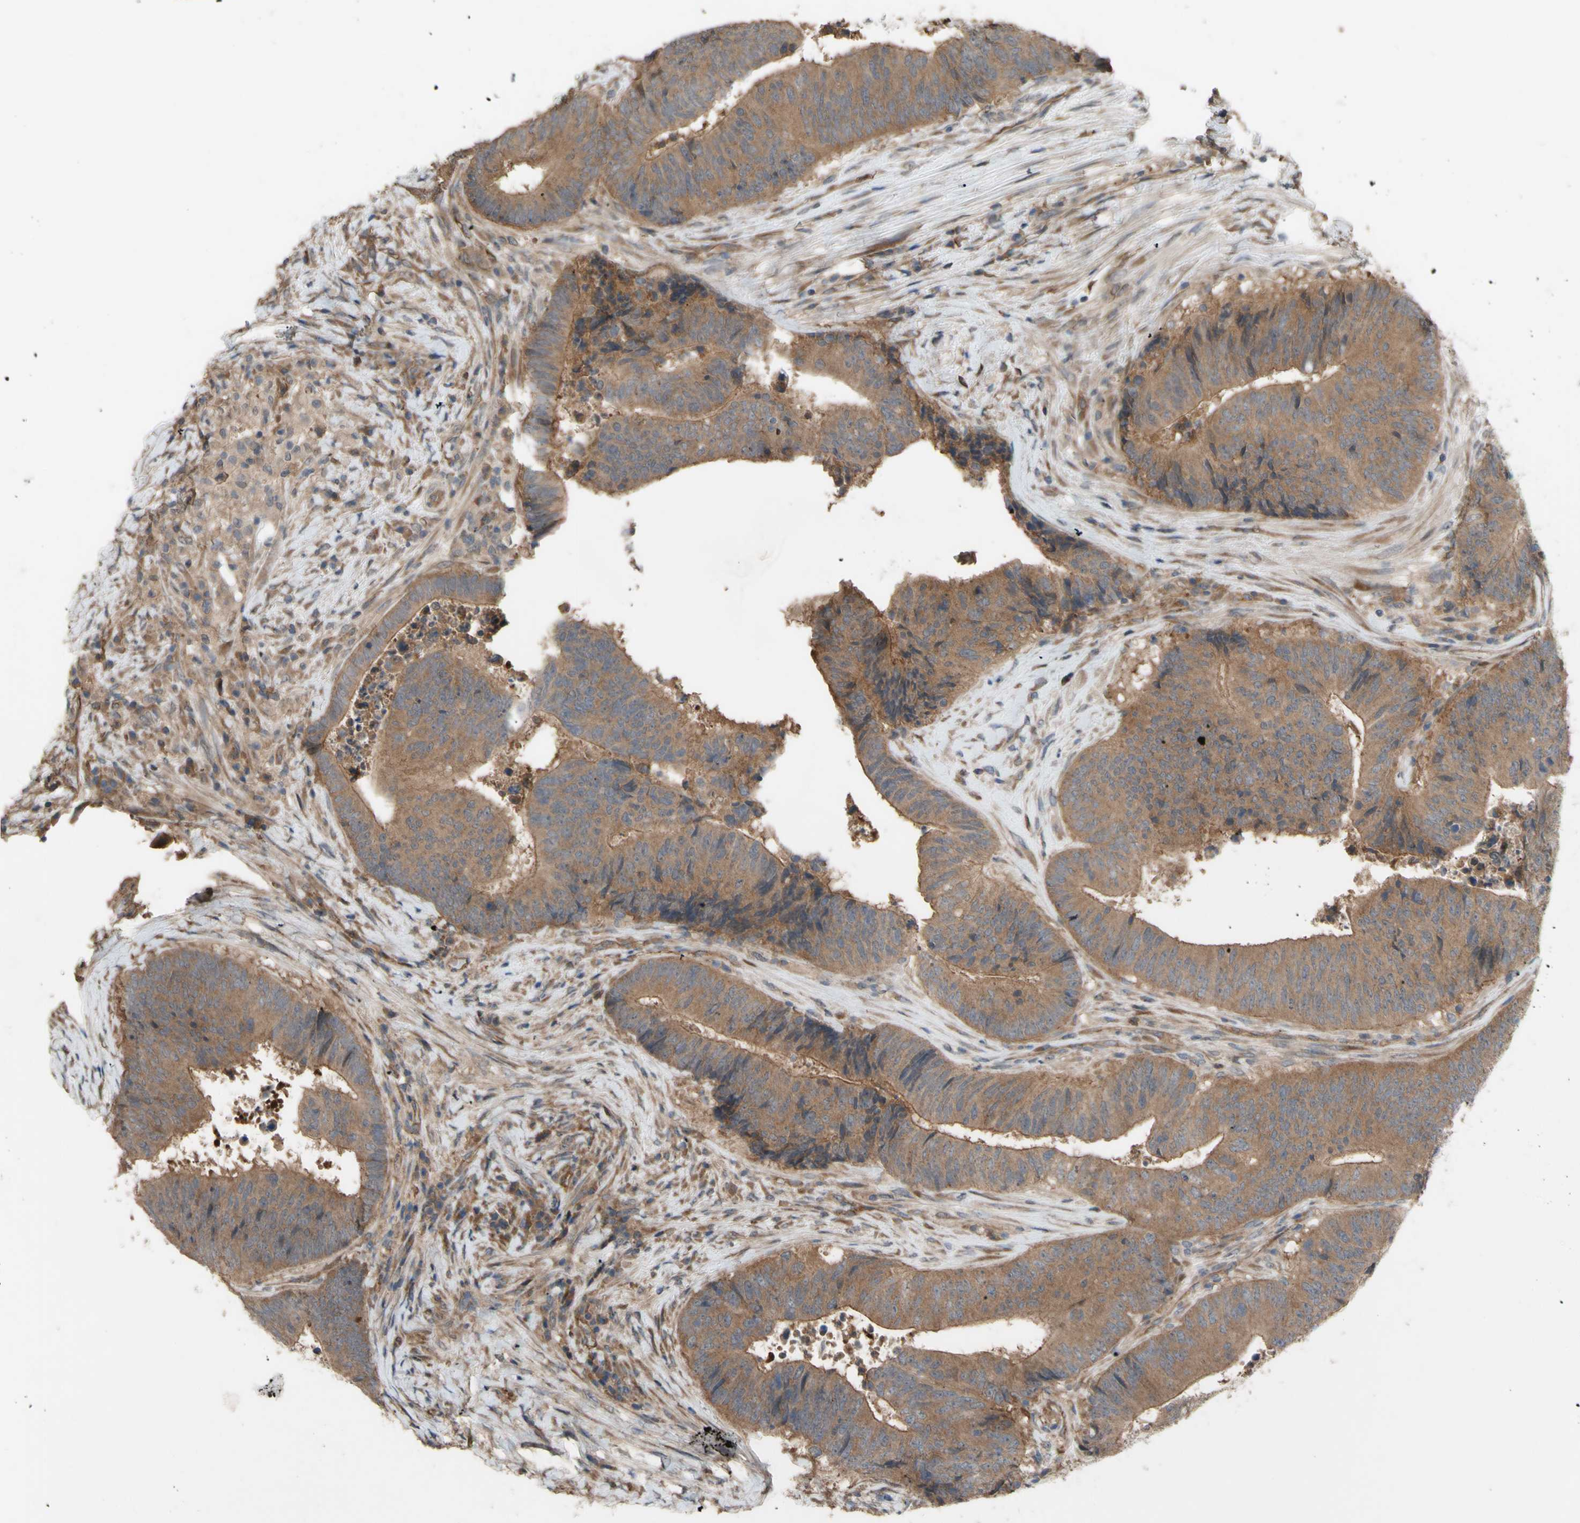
{"staining": {"intensity": "moderate", "quantity": ">75%", "location": "cytoplasmic/membranous"}, "tissue": "colorectal cancer", "cell_type": "Tumor cells", "image_type": "cancer", "snomed": [{"axis": "morphology", "description": "Adenocarcinoma, NOS"}, {"axis": "topography", "description": "Rectum"}], "caption": "This photomicrograph demonstrates immunohistochemistry staining of colorectal cancer, with medium moderate cytoplasmic/membranous staining in about >75% of tumor cells.", "gene": "SHROOM4", "patient": {"sex": "male", "age": 72}}